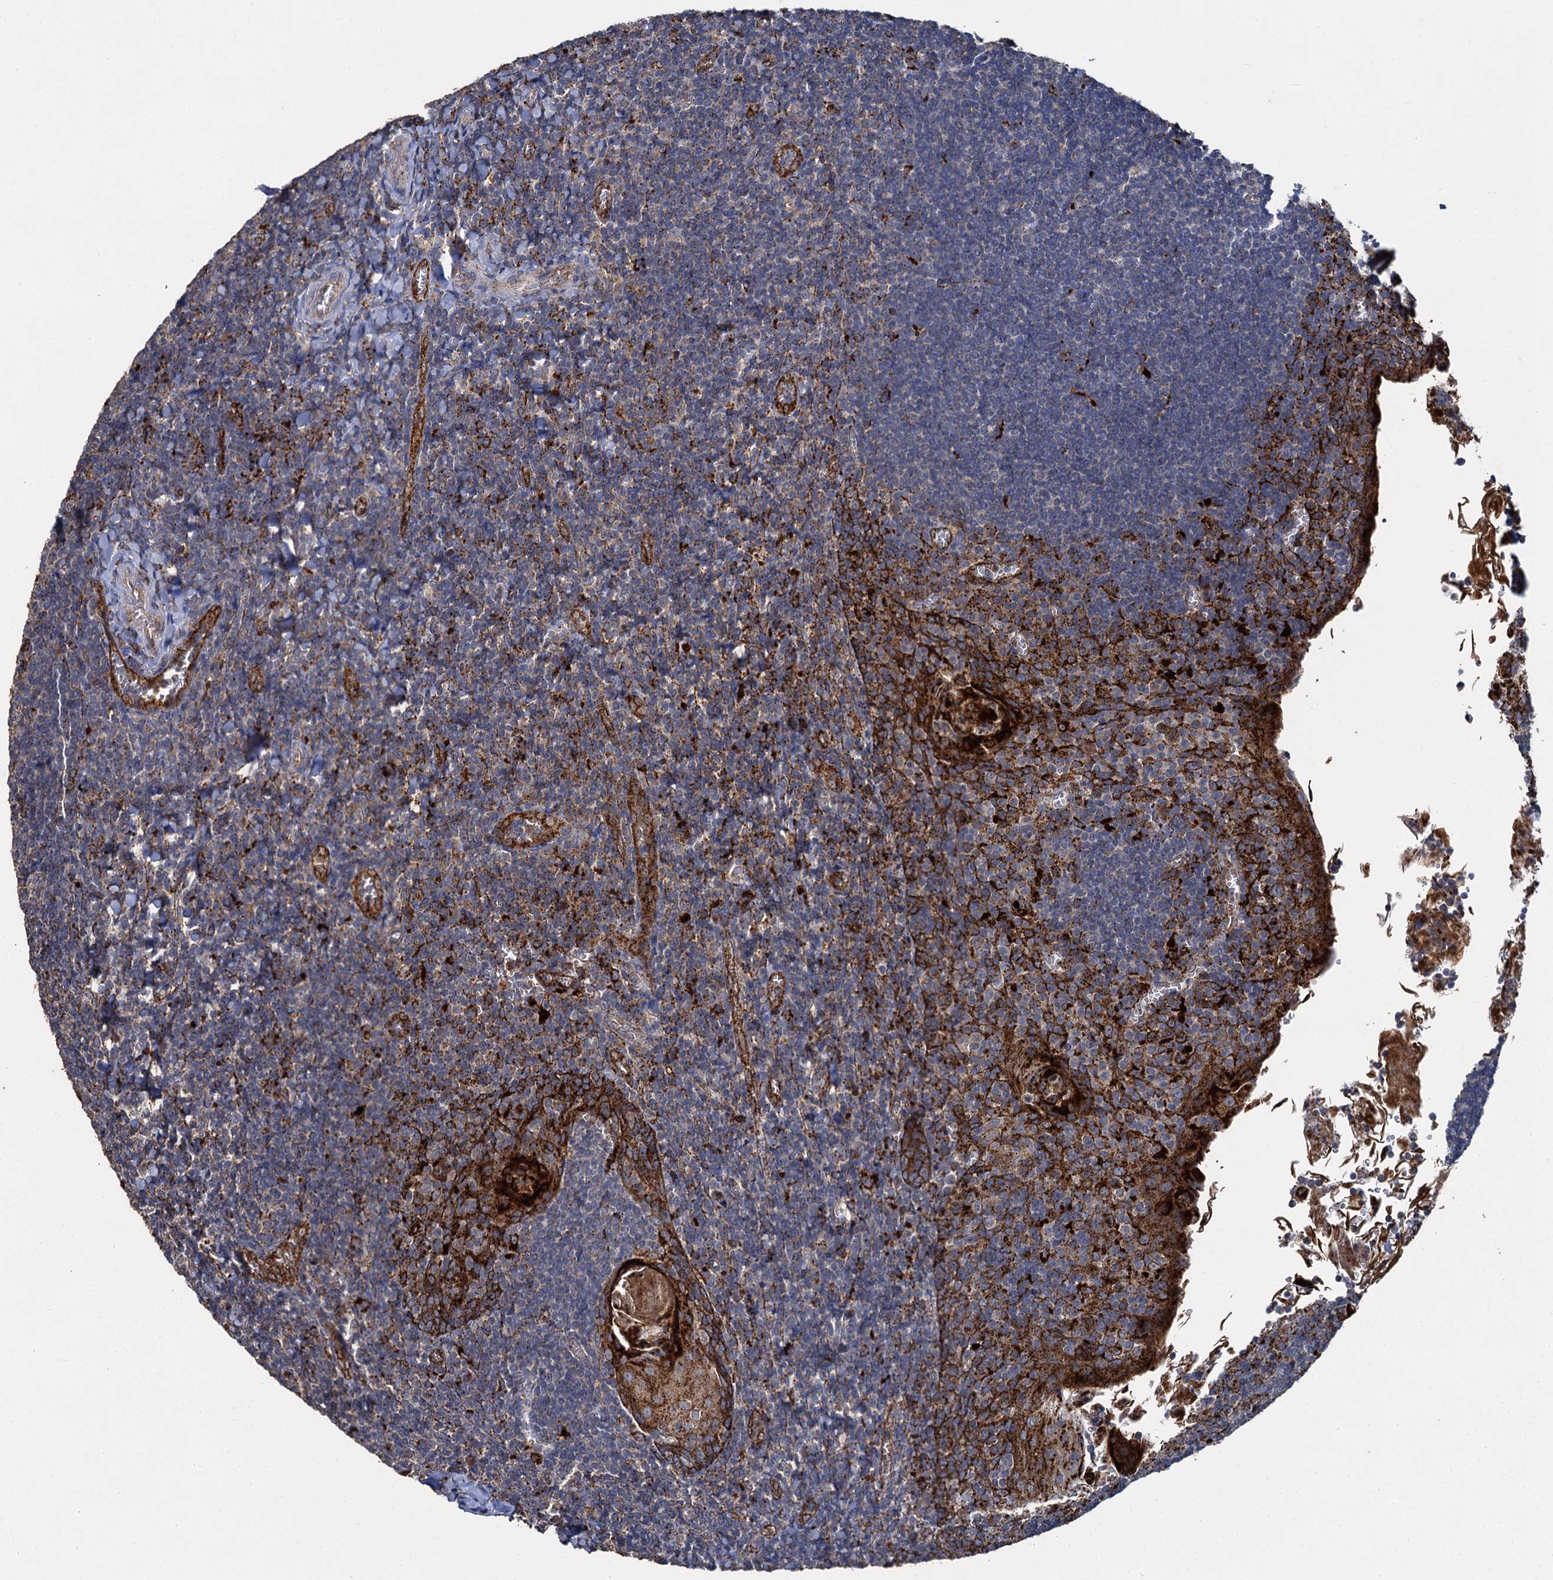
{"staining": {"intensity": "strong", "quantity": "<25%", "location": "cytoplasmic/membranous"}, "tissue": "tonsil", "cell_type": "Germinal center cells", "image_type": "normal", "snomed": [{"axis": "morphology", "description": "Normal tissue, NOS"}, {"axis": "topography", "description": "Tonsil"}], "caption": "IHC (DAB (3,3'-diaminobenzidine)) staining of unremarkable human tonsil demonstrates strong cytoplasmic/membranous protein staining in about <25% of germinal center cells. (DAB (3,3'-diaminobenzidine) IHC, brown staining for protein, blue staining for nuclei).", "gene": "GBA1", "patient": {"sex": "male", "age": 27}}